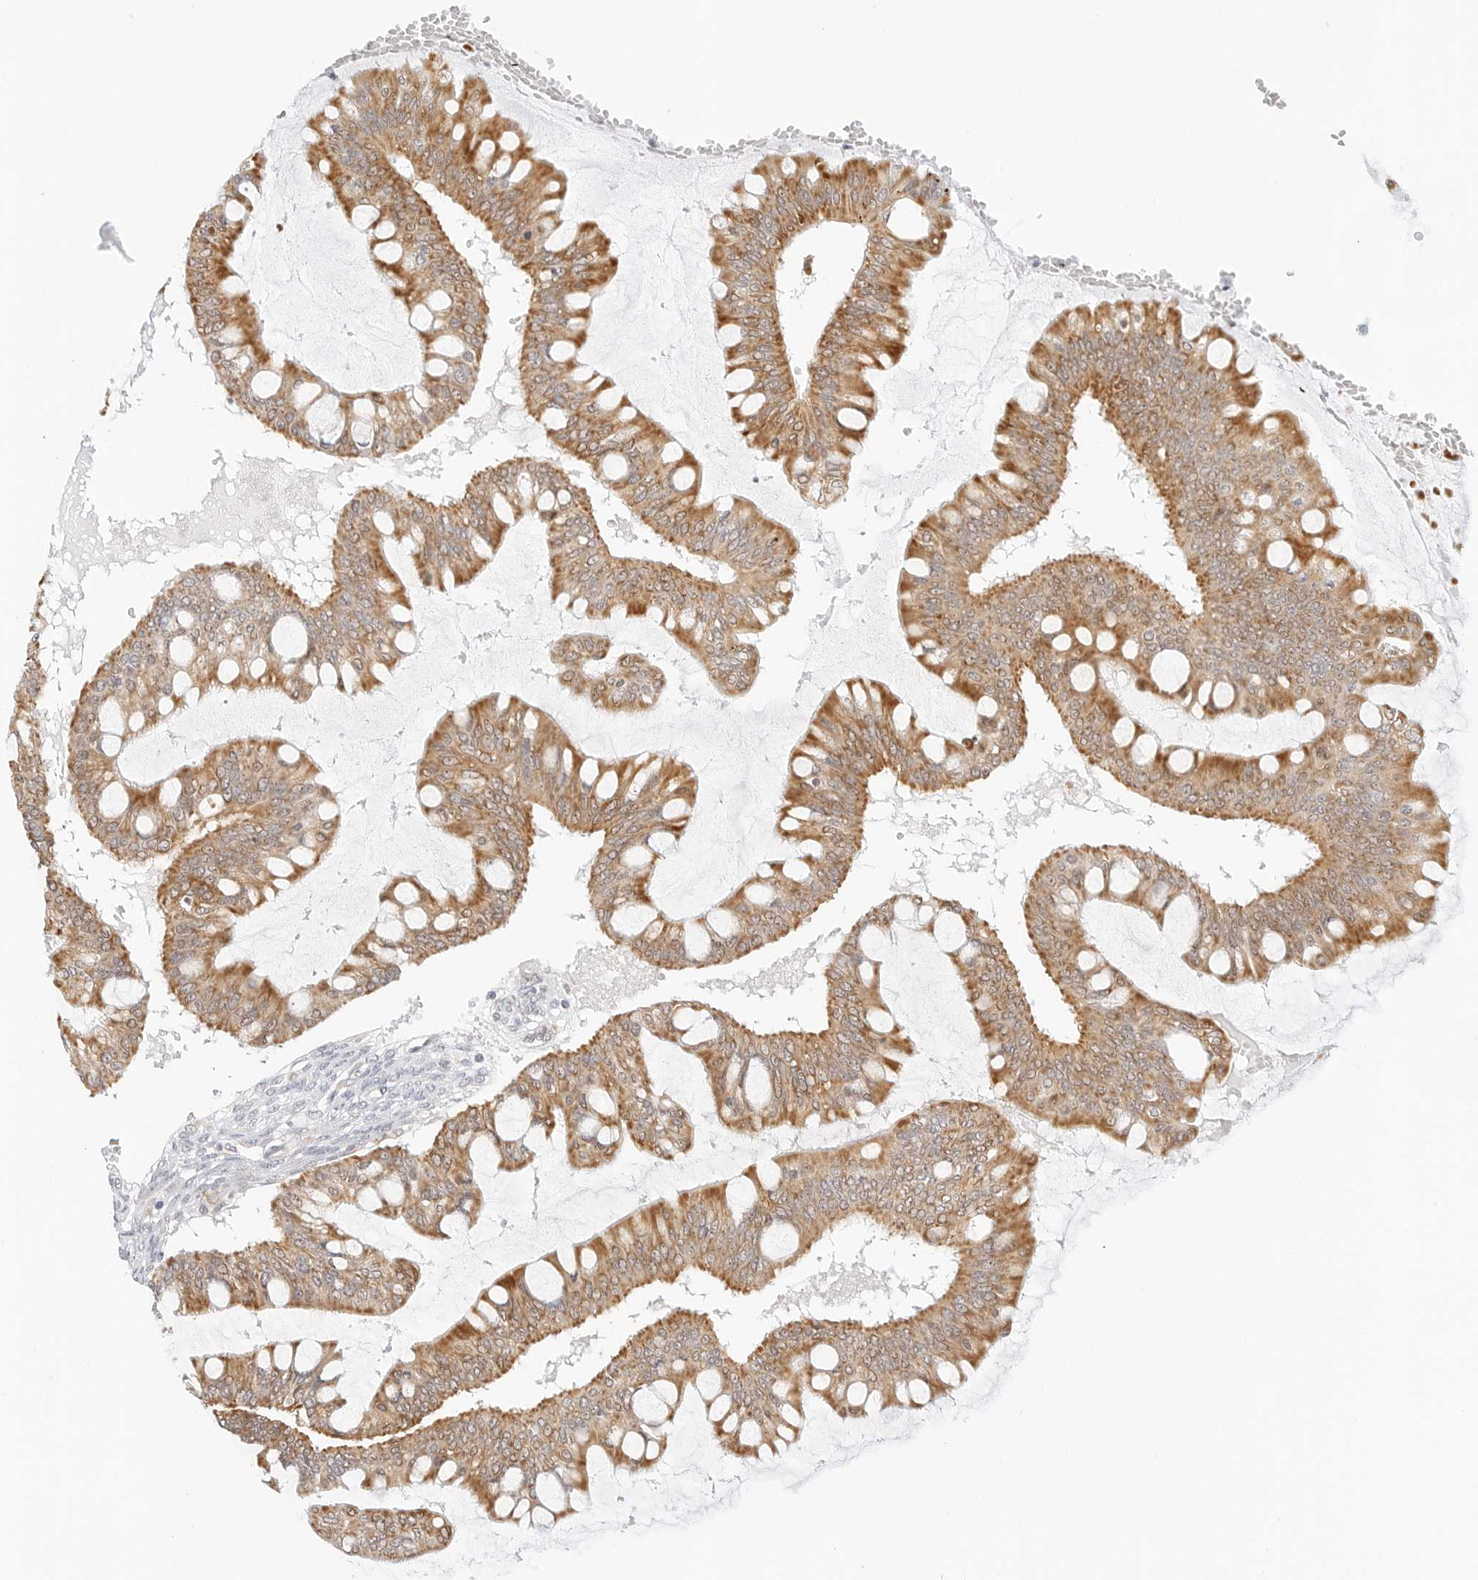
{"staining": {"intensity": "moderate", "quantity": ">75%", "location": "cytoplasmic/membranous"}, "tissue": "ovarian cancer", "cell_type": "Tumor cells", "image_type": "cancer", "snomed": [{"axis": "morphology", "description": "Cystadenocarcinoma, mucinous, NOS"}, {"axis": "topography", "description": "Ovary"}], "caption": "This image shows ovarian cancer stained with immunohistochemistry (IHC) to label a protein in brown. The cytoplasmic/membranous of tumor cells show moderate positivity for the protein. Nuclei are counter-stained blue.", "gene": "FH", "patient": {"sex": "female", "age": 73}}